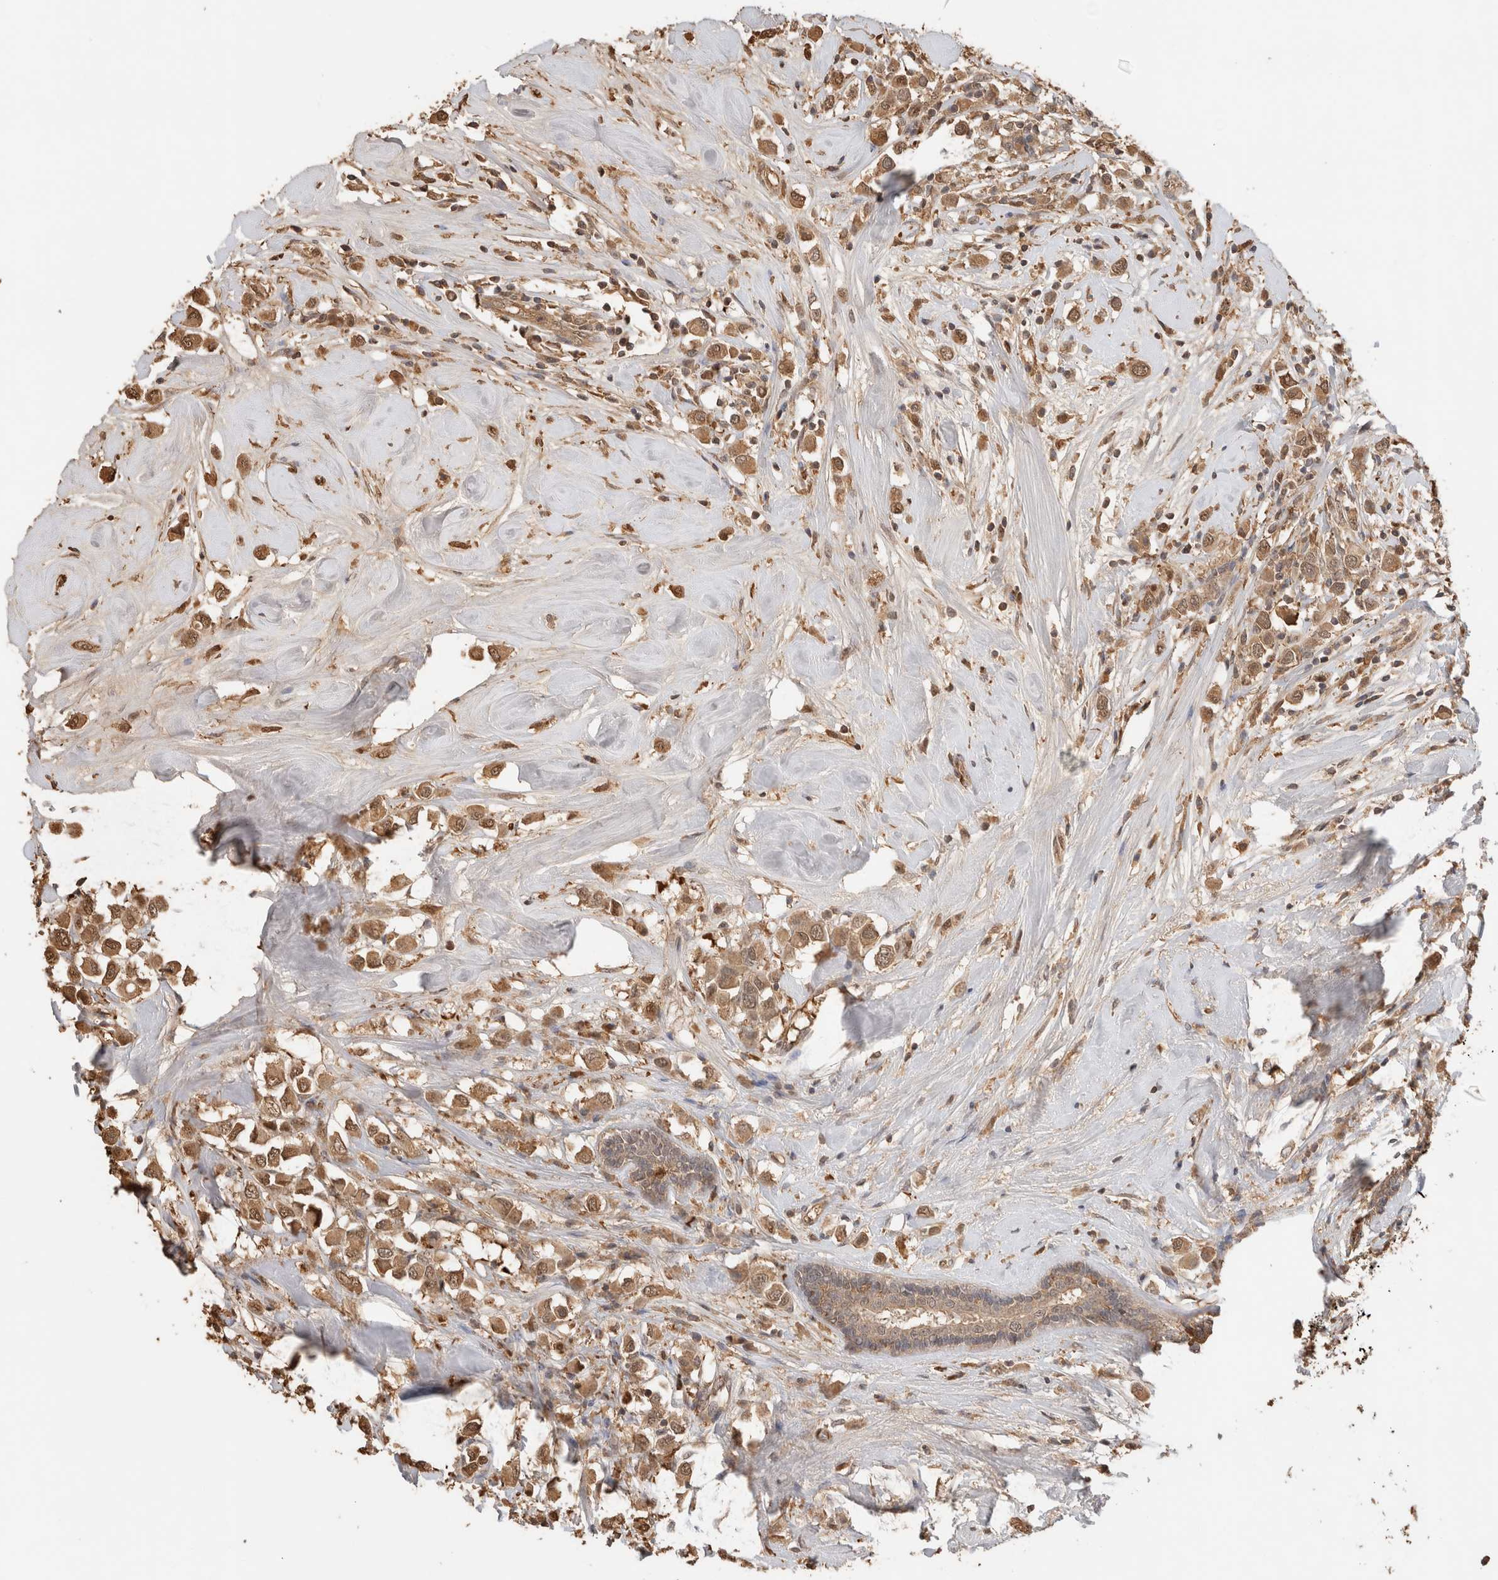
{"staining": {"intensity": "moderate", "quantity": ">75%", "location": "cytoplasmic/membranous,nuclear"}, "tissue": "breast cancer", "cell_type": "Tumor cells", "image_type": "cancer", "snomed": [{"axis": "morphology", "description": "Duct carcinoma"}, {"axis": "topography", "description": "Breast"}], "caption": "Protein staining reveals moderate cytoplasmic/membranous and nuclear staining in about >75% of tumor cells in breast cancer.", "gene": "YWHAH", "patient": {"sex": "female", "age": 61}}